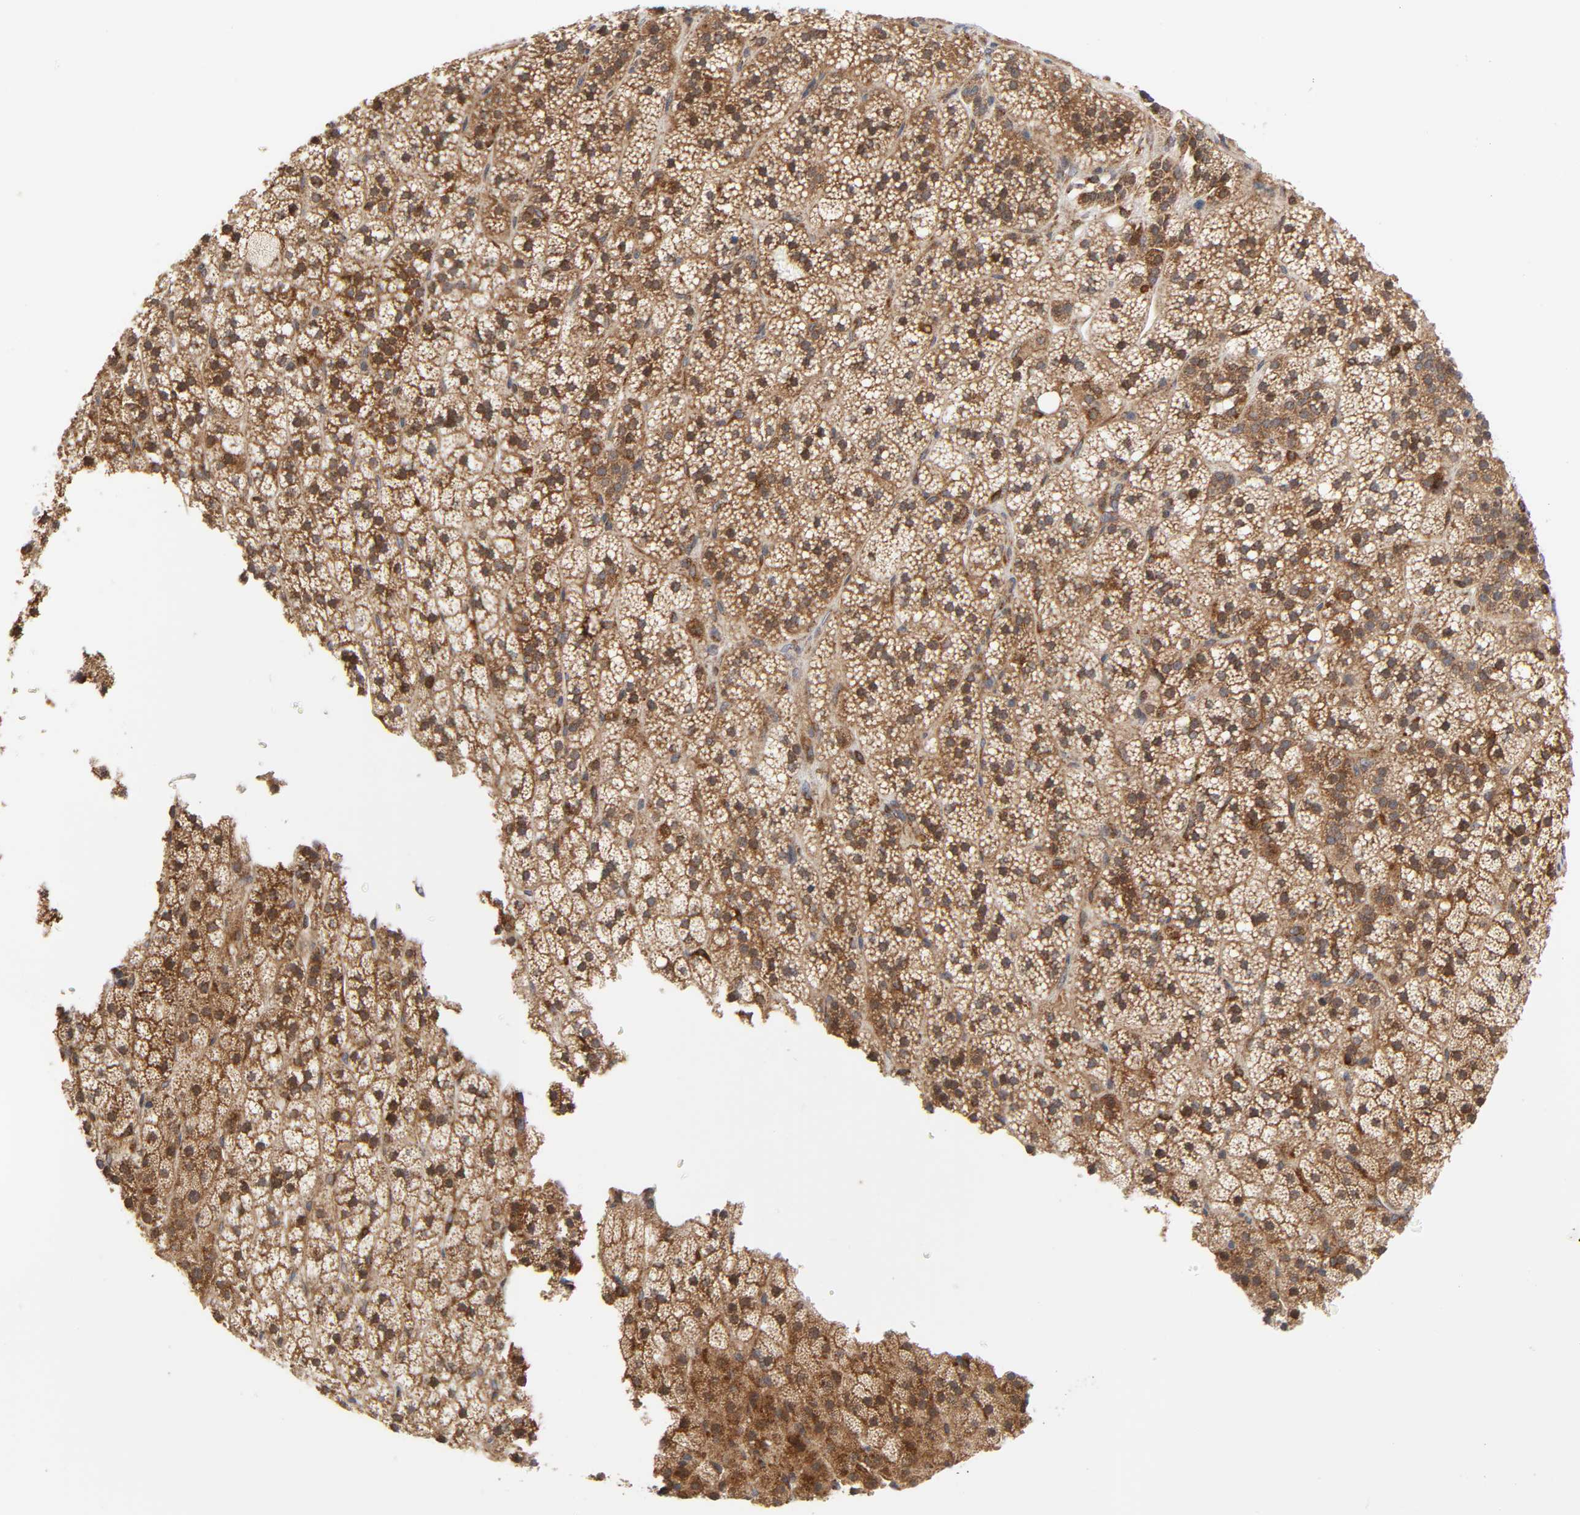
{"staining": {"intensity": "strong", "quantity": ">75%", "location": "cytoplasmic/membranous"}, "tissue": "adrenal gland", "cell_type": "Glandular cells", "image_type": "normal", "snomed": [{"axis": "morphology", "description": "Normal tissue, NOS"}, {"axis": "topography", "description": "Adrenal gland"}], "caption": "Glandular cells exhibit high levels of strong cytoplasmic/membranous expression in about >75% of cells in unremarkable adrenal gland. (Brightfield microscopy of DAB IHC at high magnification).", "gene": "BAX", "patient": {"sex": "male", "age": 35}}